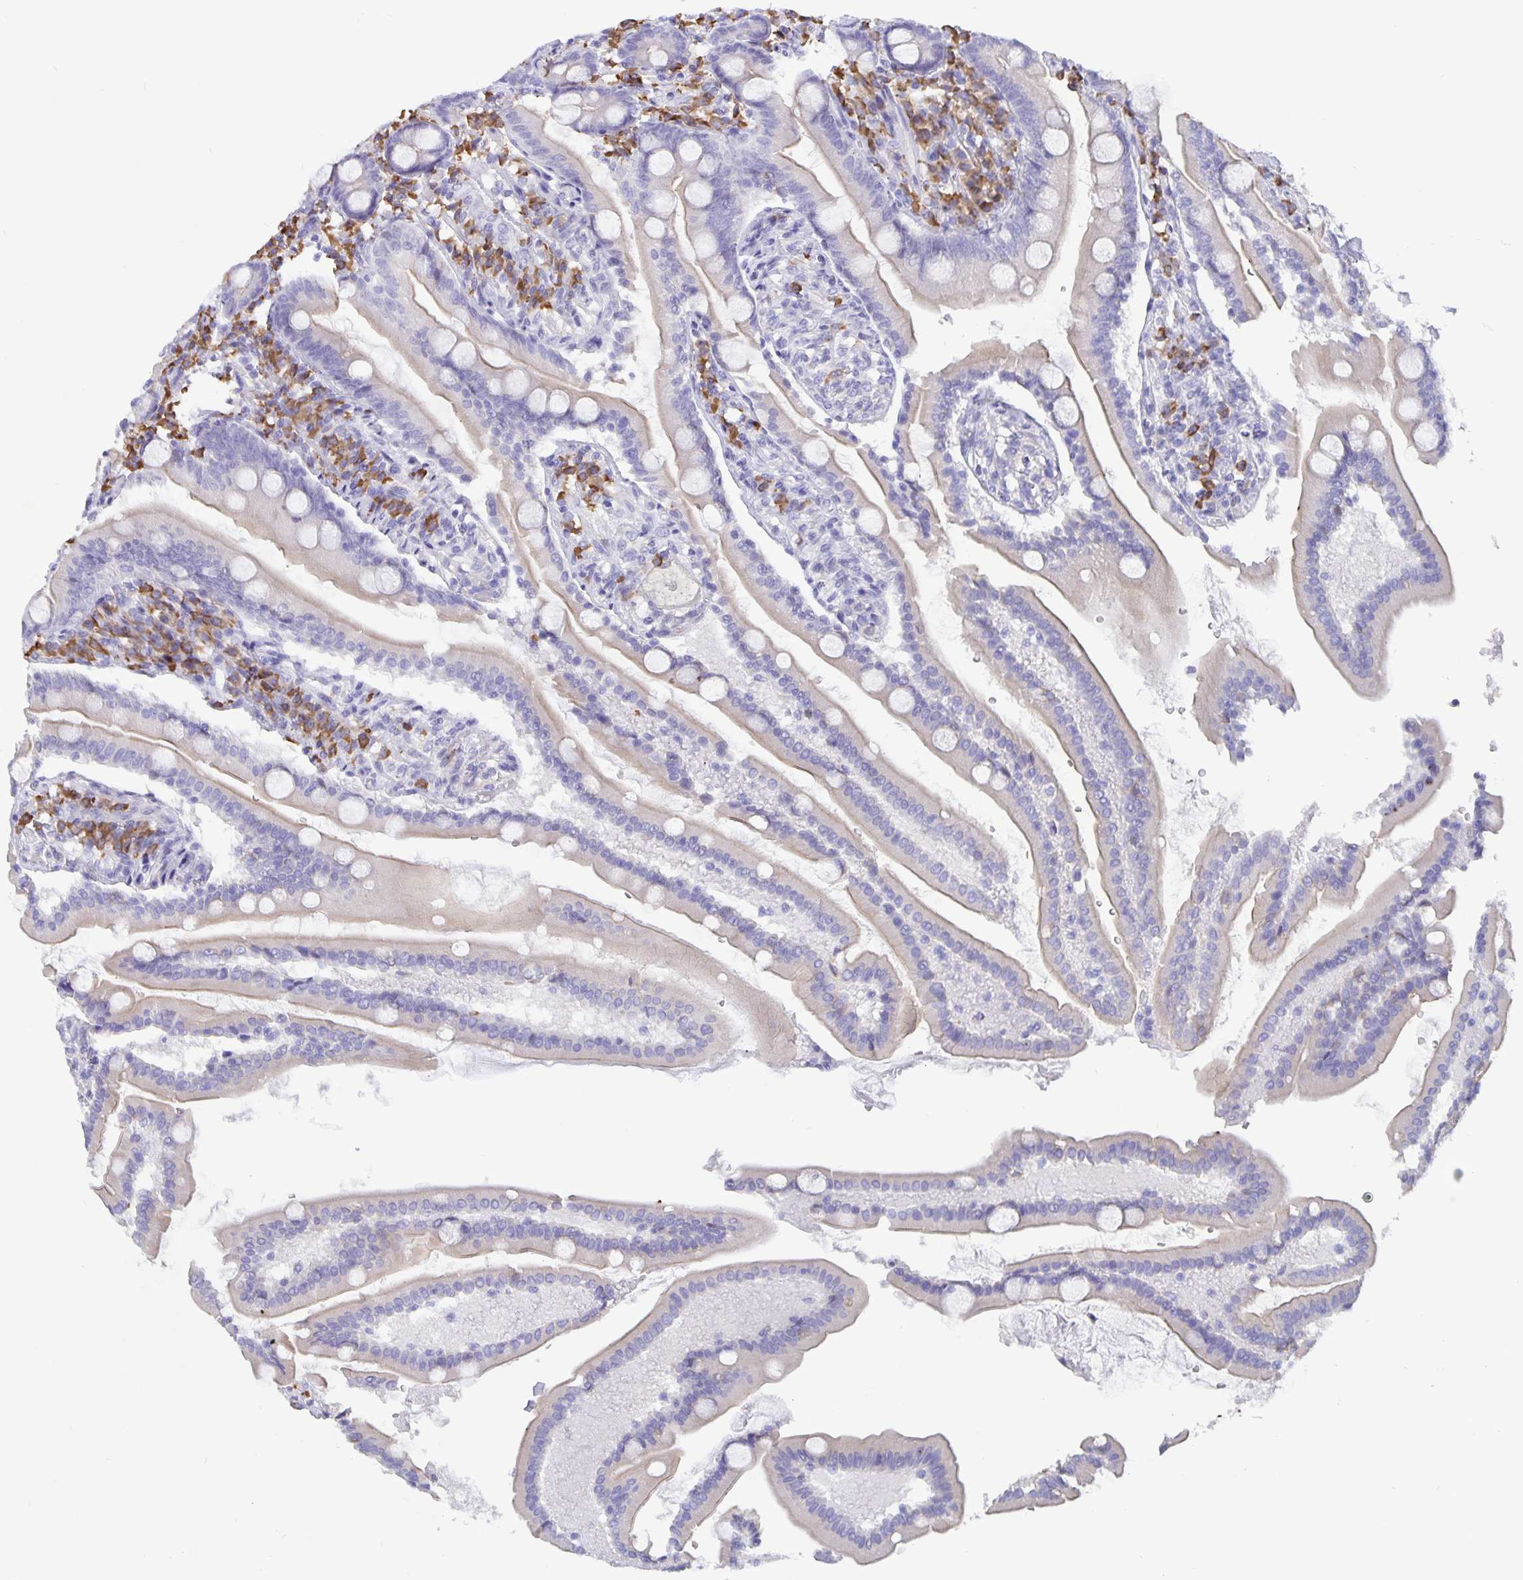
{"staining": {"intensity": "moderate", "quantity": "<25%", "location": "cytoplasmic/membranous"}, "tissue": "duodenum", "cell_type": "Glandular cells", "image_type": "normal", "snomed": [{"axis": "morphology", "description": "Normal tissue, NOS"}, {"axis": "topography", "description": "Duodenum"}], "caption": "The micrograph displays a brown stain indicating the presence of a protein in the cytoplasmic/membranous of glandular cells in duodenum. The staining was performed using DAB (3,3'-diaminobenzidine), with brown indicating positive protein expression. Nuclei are stained blue with hematoxylin.", "gene": "ERMN", "patient": {"sex": "female", "age": 67}}